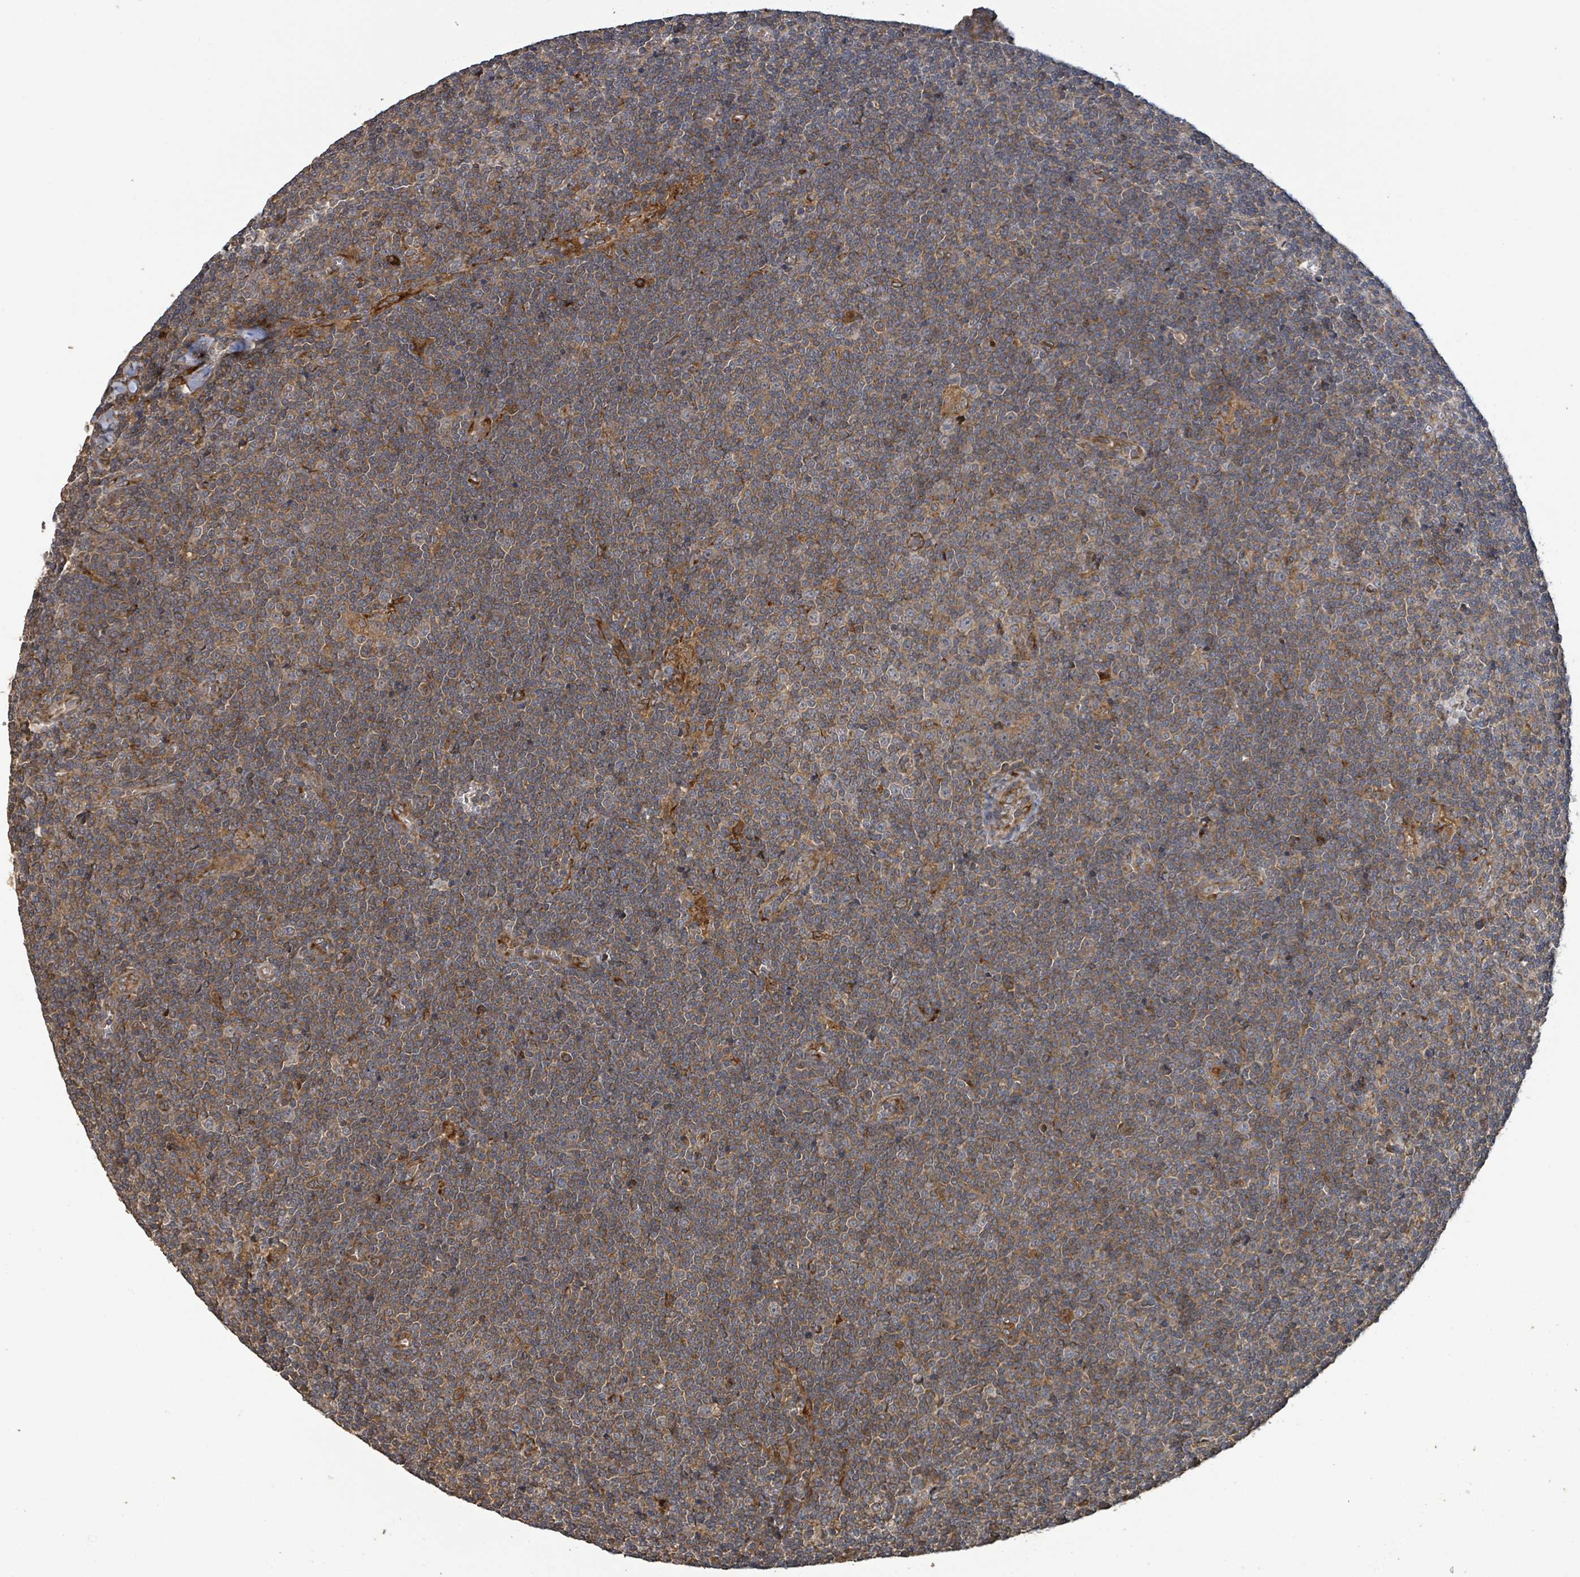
{"staining": {"intensity": "moderate", "quantity": "25%-75%", "location": "cytoplasmic/membranous"}, "tissue": "lymphoma", "cell_type": "Tumor cells", "image_type": "cancer", "snomed": [{"axis": "morphology", "description": "Malignant lymphoma, non-Hodgkin's type, Low grade"}, {"axis": "topography", "description": "Lymph node"}], "caption": "Tumor cells reveal medium levels of moderate cytoplasmic/membranous staining in approximately 25%-75% of cells in human lymphoma.", "gene": "STARD4", "patient": {"sex": "male", "age": 48}}